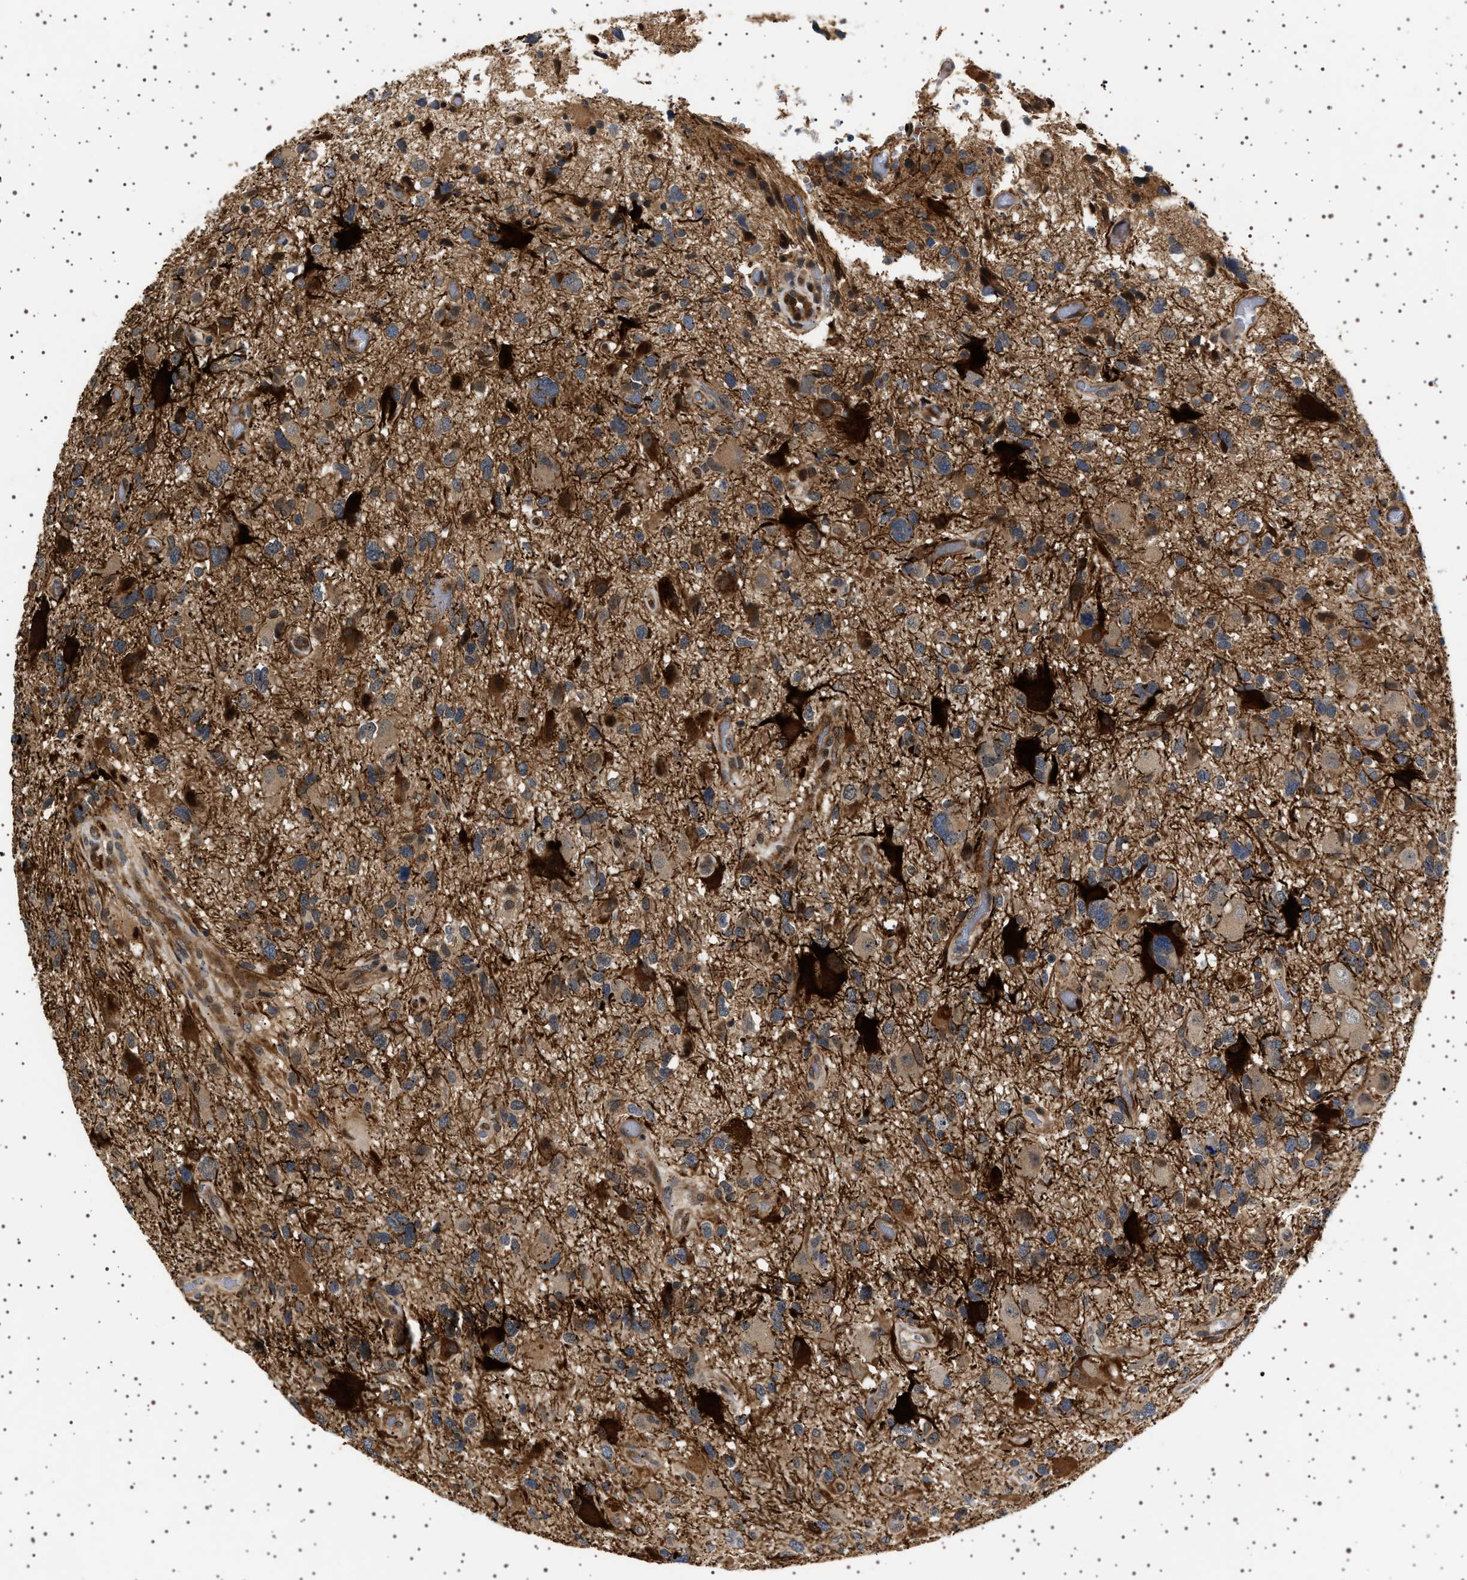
{"staining": {"intensity": "weak", "quantity": "25%-75%", "location": "cytoplasmic/membranous"}, "tissue": "glioma", "cell_type": "Tumor cells", "image_type": "cancer", "snomed": [{"axis": "morphology", "description": "Glioma, malignant, High grade"}, {"axis": "topography", "description": "Brain"}], "caption": "Human glioma stained with a protein marker reveals weak staining in tumor cells.", "gene": "BAG3", "patient": {"sex": "male", "age": 33}}